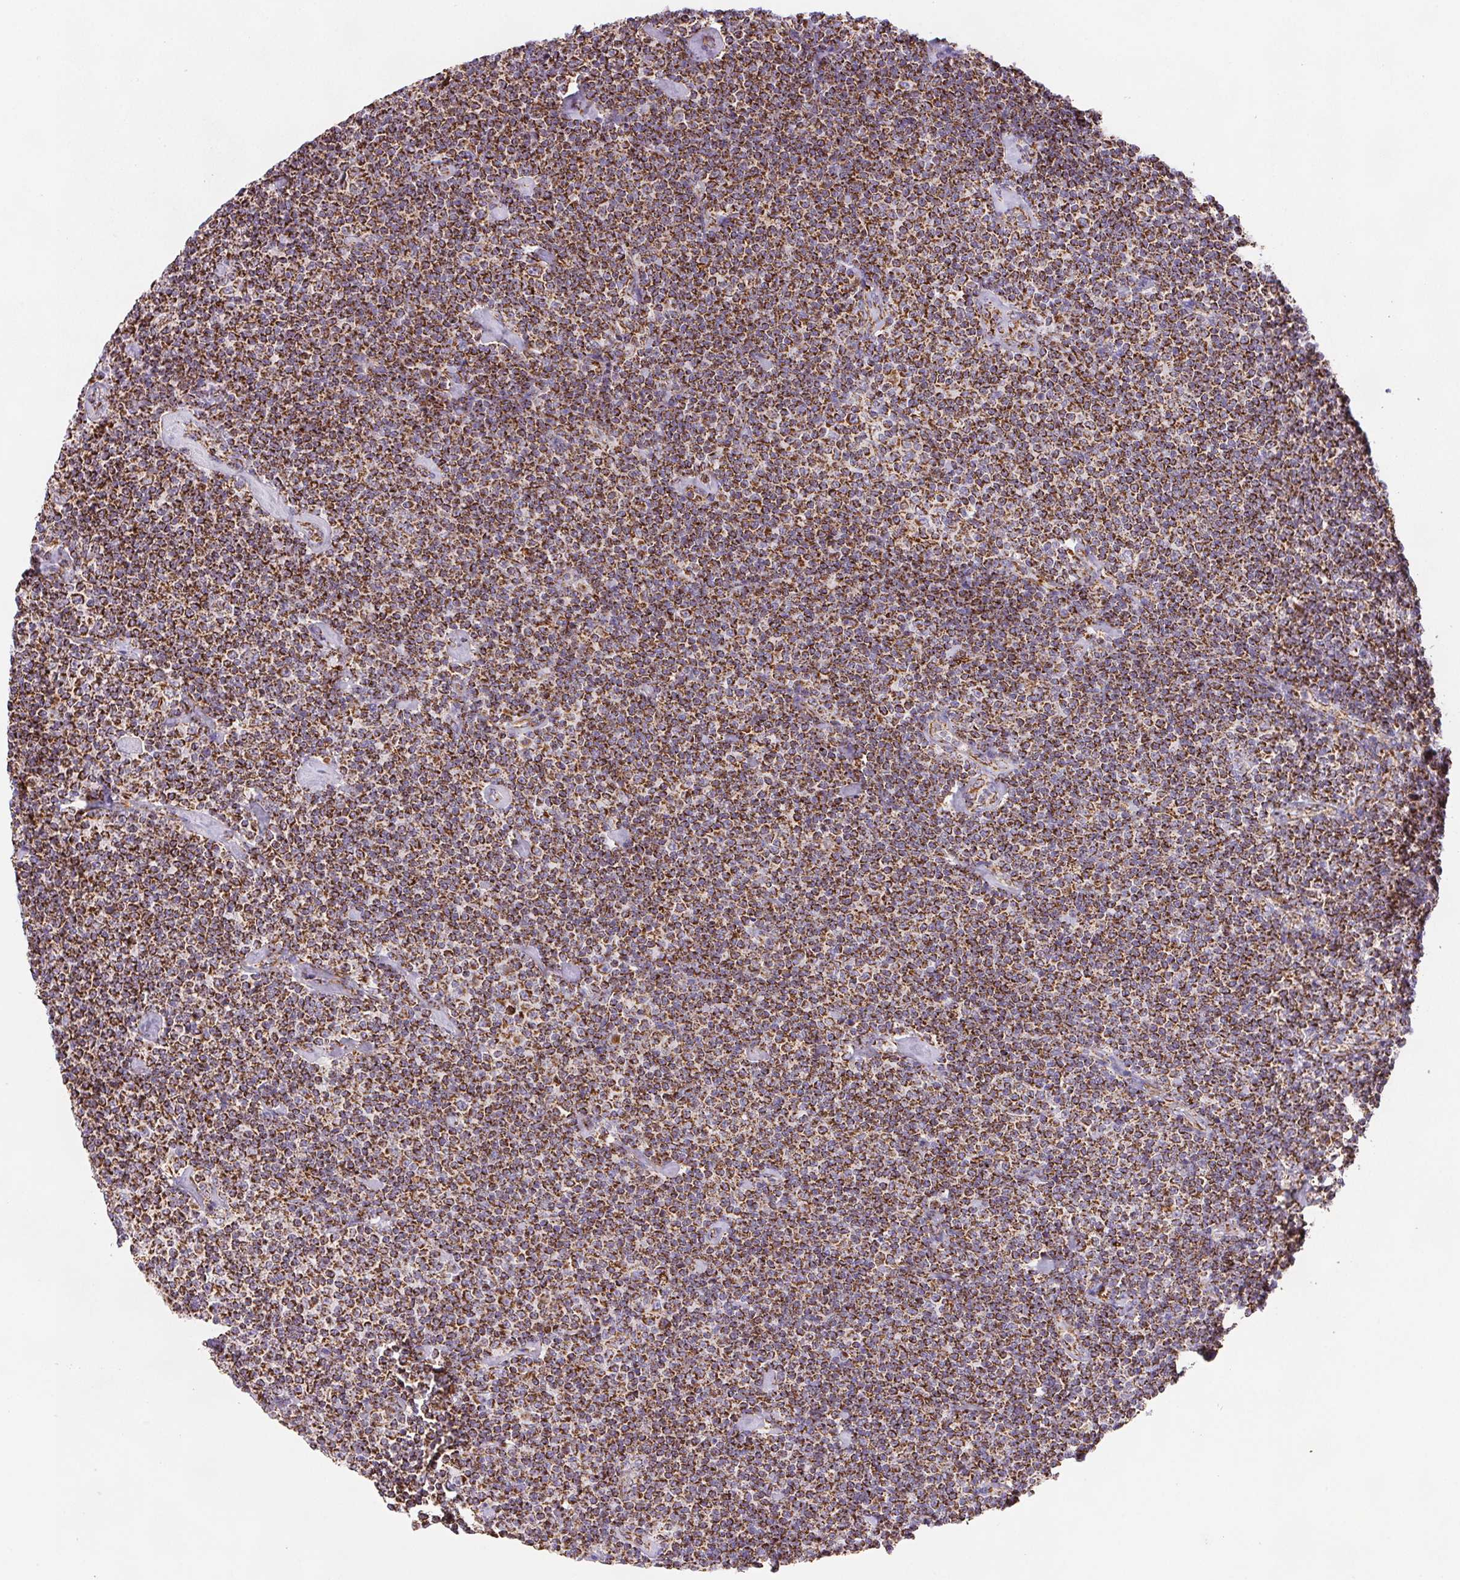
{"staining": {"intensity": "moderate", "quantity": ">75%", "location": "cytoplasmic/membranous"}, "tissue": "lymphoma", "cell_type": "Tumor cells", "image_type": "cancer", "snomed": [{"axis": "morphology", "description": "Malignant lymphoma, non-Hodgkin's type, Low grade"}, {"axis": "topography", "description": "Lymph node"}], "caption": "Immunohistochemical staining of human lymphoma exhibits moderate cytoplasmic/membranous protein positivity in approximately >75% of tumor cells. The staining is performed using DAB (3,3'-diaminobenzidine) brown chromogen to label protein expression. The nuclei are counter-stained blue using hematoxylin.", "gene": "NIPSNAP2", "patient": {"sex": "male", "age": 81}}